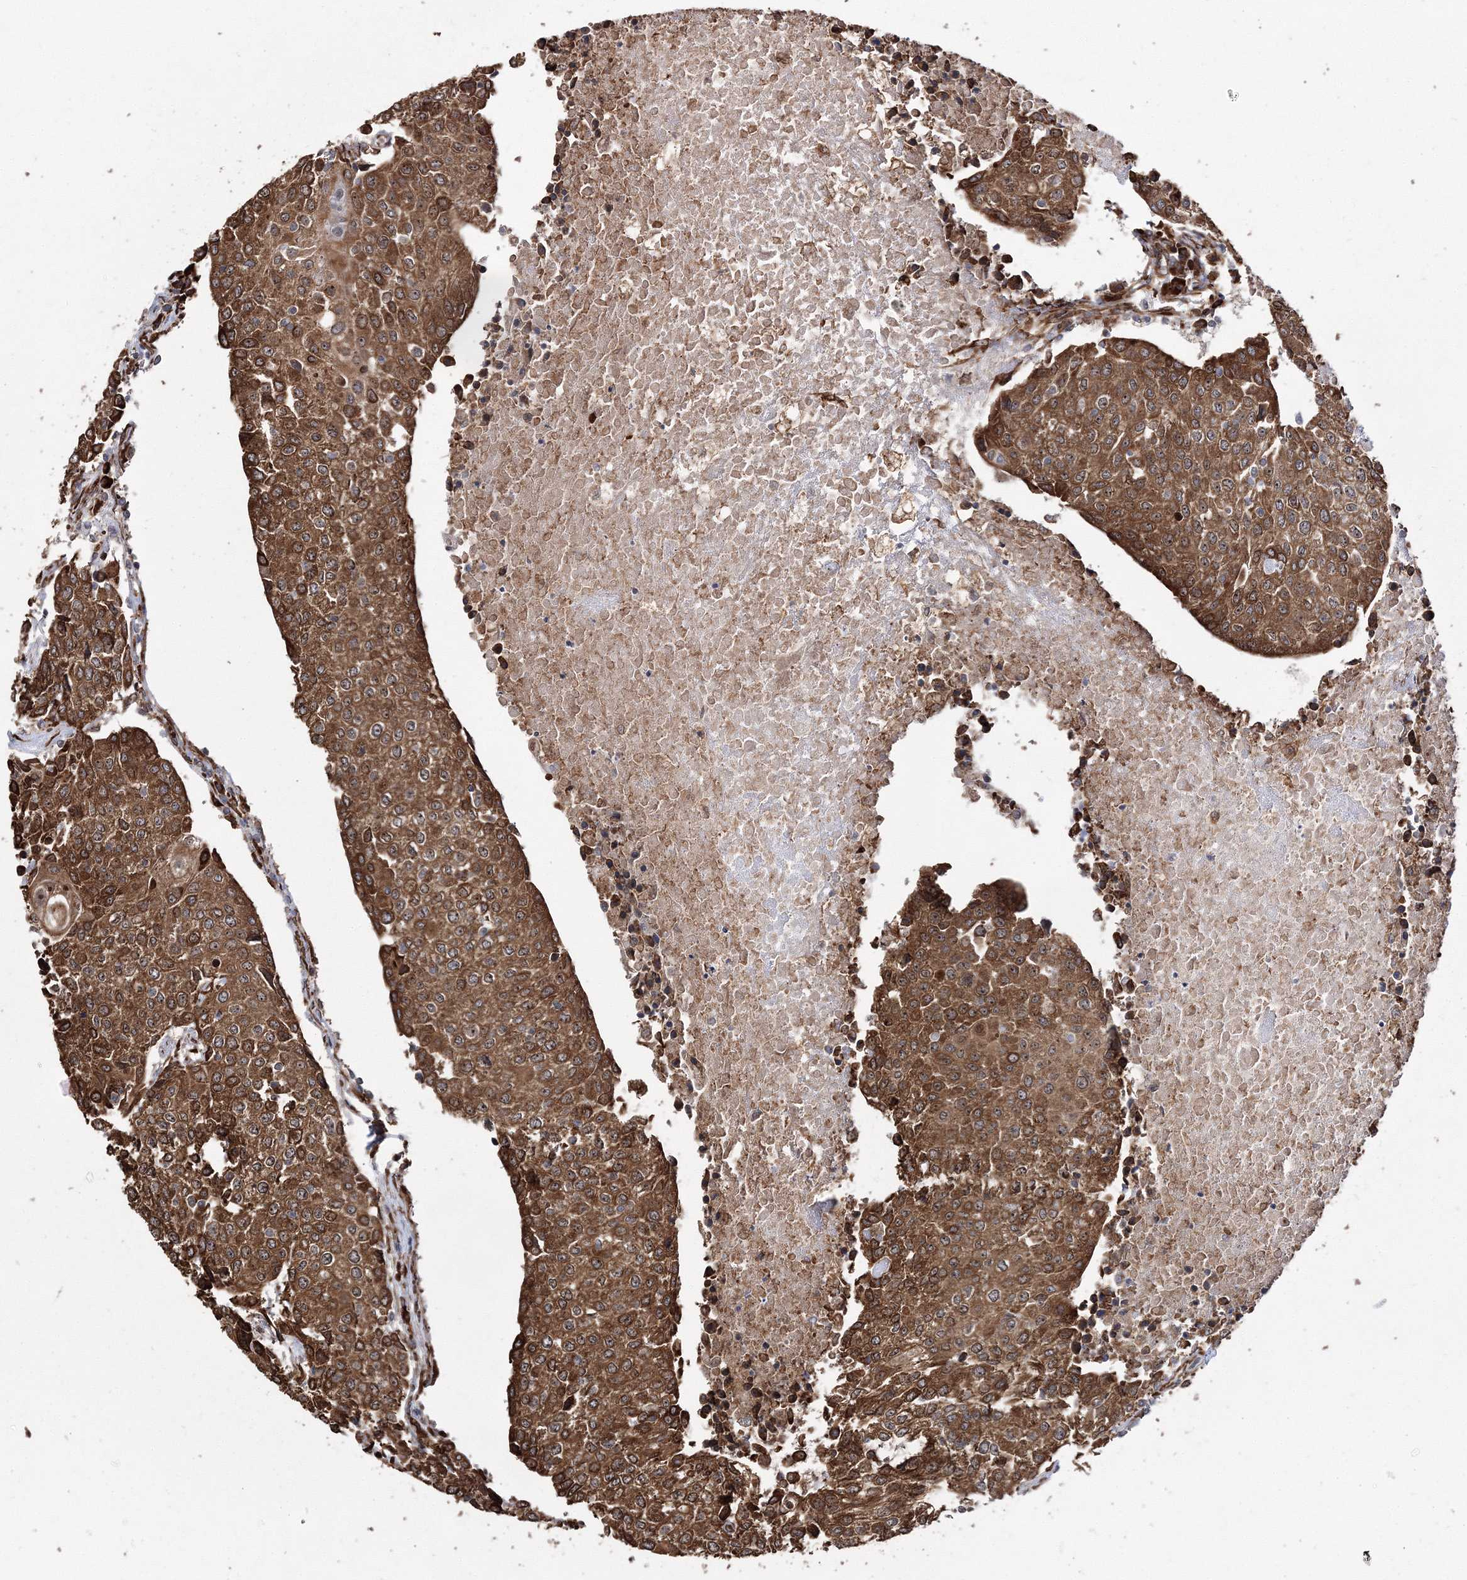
{"staining": {"intensity": "strong", "quantity": ">75%", "location": "cytoplasmic/membranous"}, "tissue": "urothelial cancer", "cell_type": "Tumor cells", "image_type": "cancer", "snomed": [{"axis": "morphology", "description": "Urothelial carcinoma, High grade"}, {"axis": "topography", "description": "Urinary bladder"}], "caption": "Human urothelial cancer stained with a protein marker shows strong staining in tumor cells.", "gene": "SCRN3", "patient": {"sex": "female", "age": 85}}